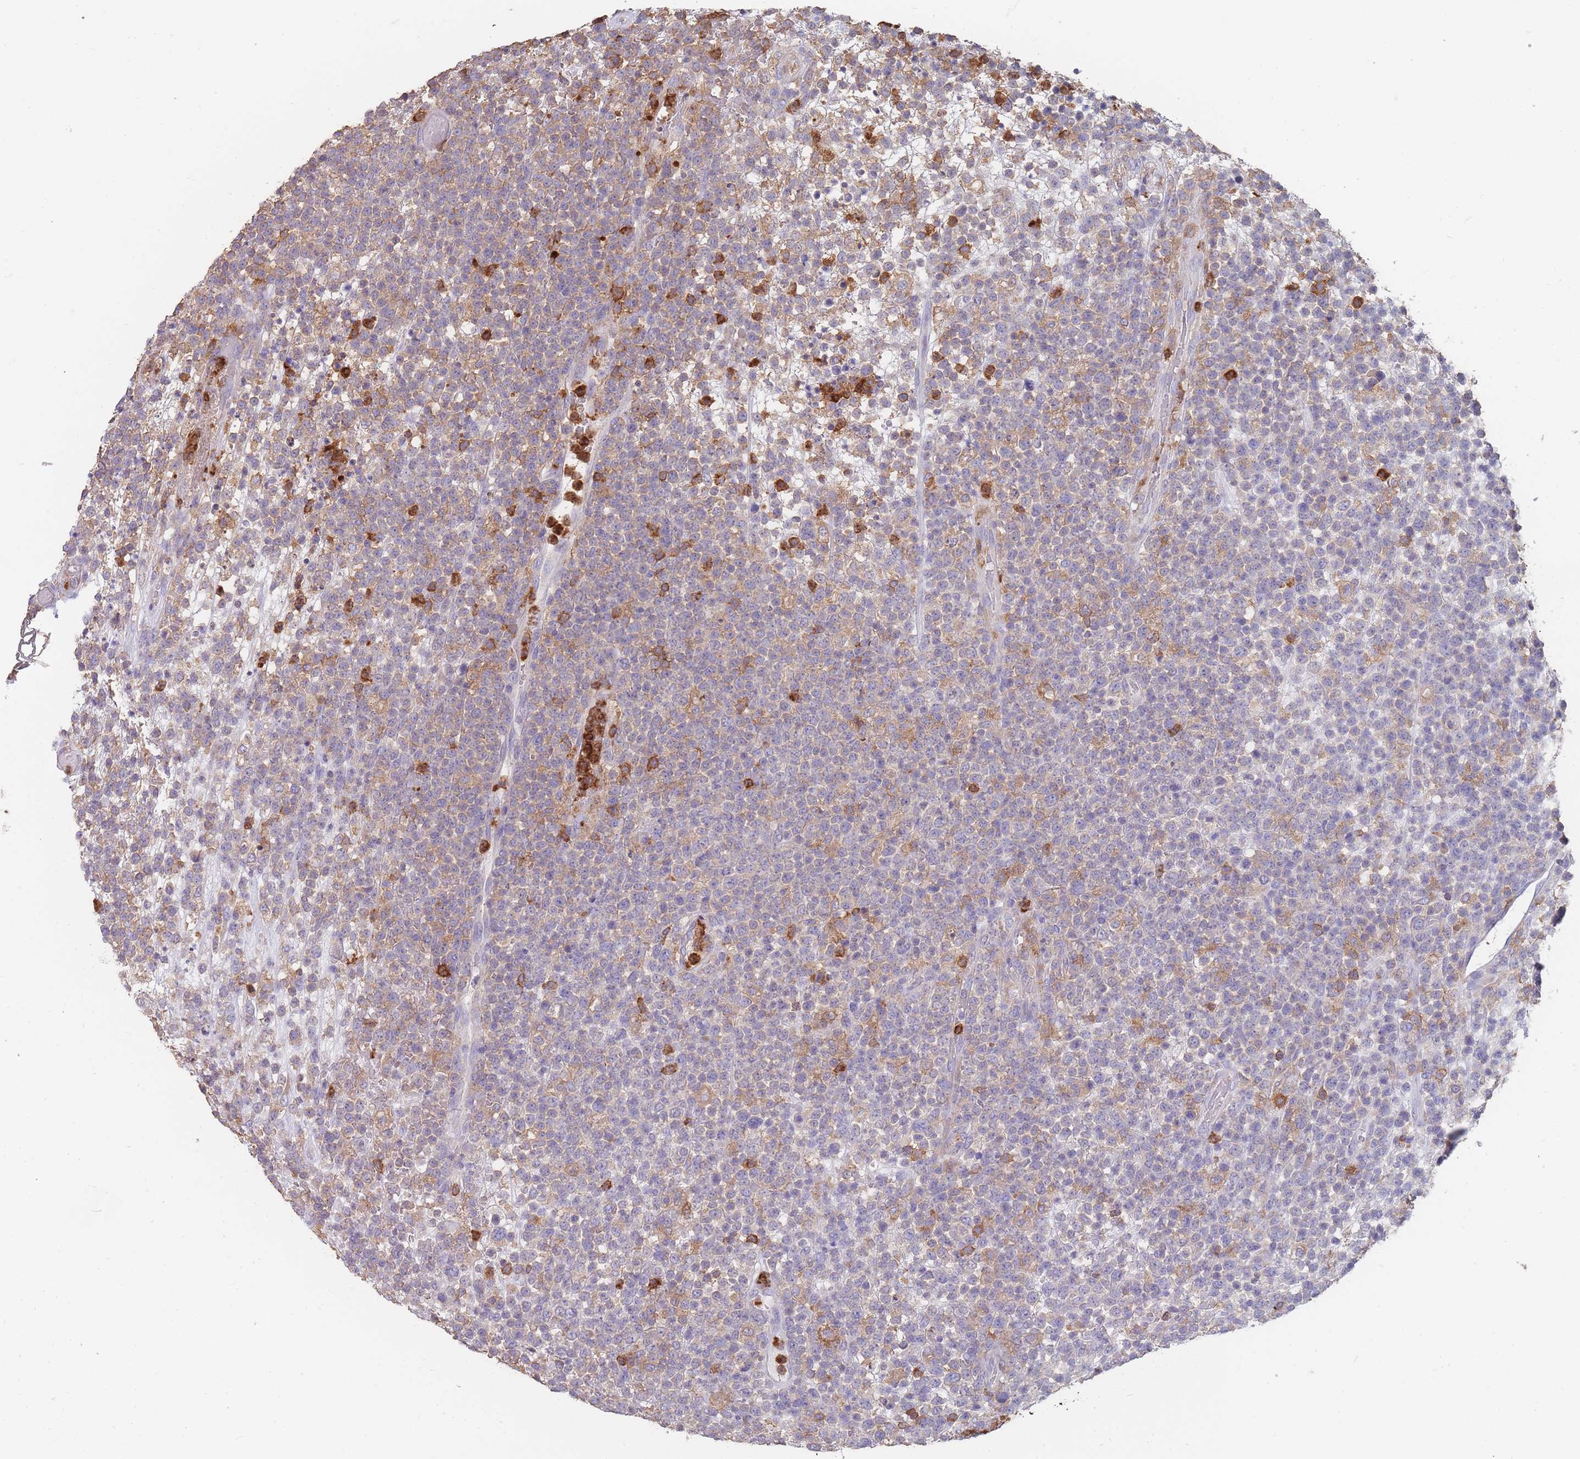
{"staining": {"intensity": "weak", "quantity": "25%-75%", "location": "cytoplasmic/membranous"}, "tissue": "lymphoma", "cell_type": "Tumor cells", "image_type": "cancer", "snomed": [{"axis": "morphology", "description": "Malignant lymphoma, non-Hodgkin's type, High grade"}, {"axis": "topography", "description": "Colon"}], "caption": "Lymphoma stained with a brown dye shows weak cytoplasmic/membranous positive positivity in about 25%-75% of tumor cells.", "gene": "CLEC12A", "patient": {"sex": "female", "age": 53}}